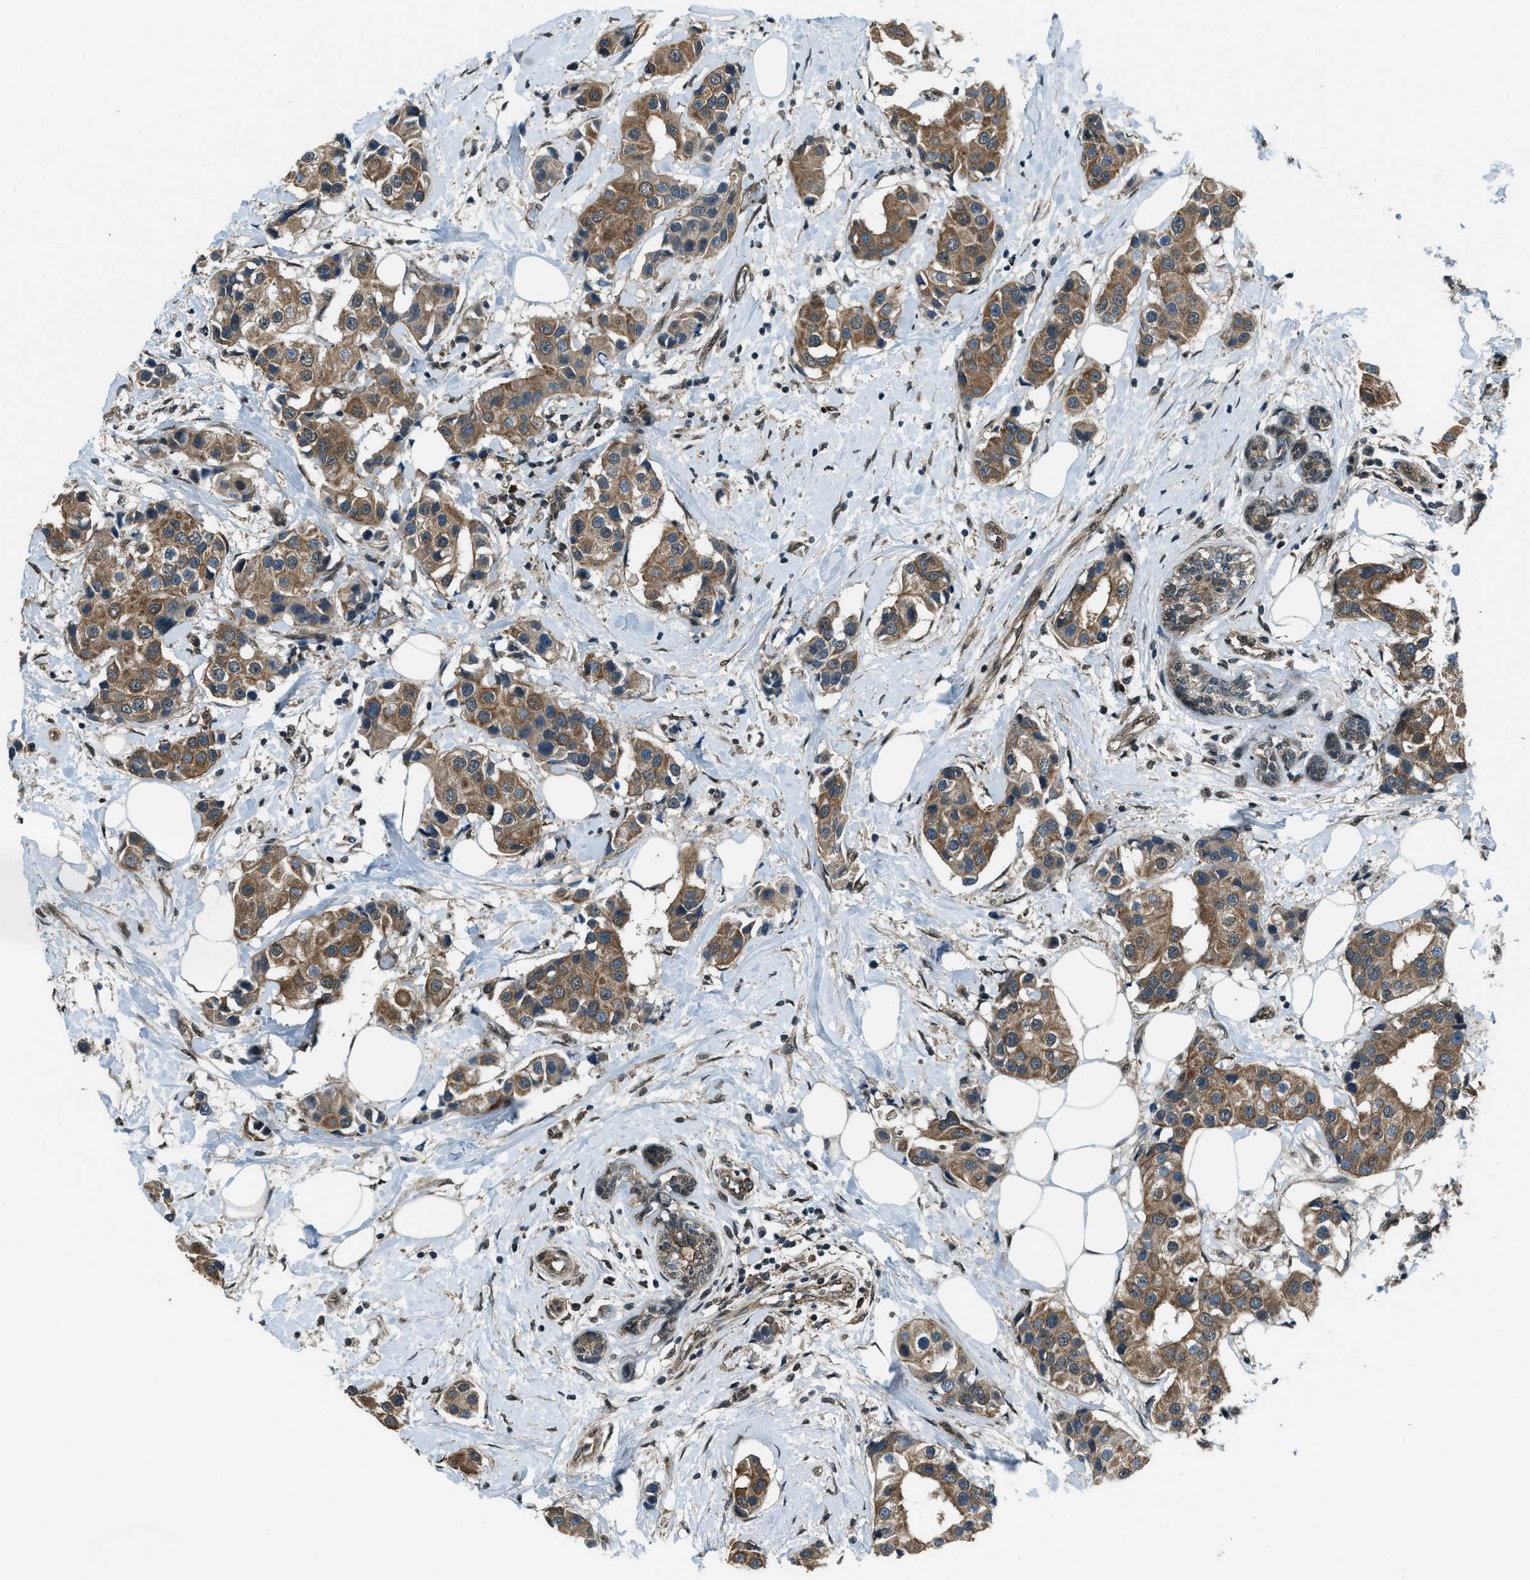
{"staining": {"intensity": "moderate", "quantity": ">75%", "location": "cytoplasmic/membranous"}, "tissue": "breast cancer", "cell_type": "Tumor cells", "image_type": "cancer", "snomed": [{"axis": "morphology", "description": "Normal tissue, NOS"}, {"axis": "morphology", "description": "Duct carcinoma"}, {"axis": "topography", "description": "Breast"}], "caption": "Breast cancer stained with DAB (3,3'-diaminobenzidine) IHC shows medium levels of moderate cytoplasmic/membranous positivity in about >75% of tumor cells. The staining was performed using DAB, with brown indicating positive protein expression. Nuclei are stained blue with hematoxylin.", "gene": "SVIL", "patient": {"sex": "female", "age": 39}}